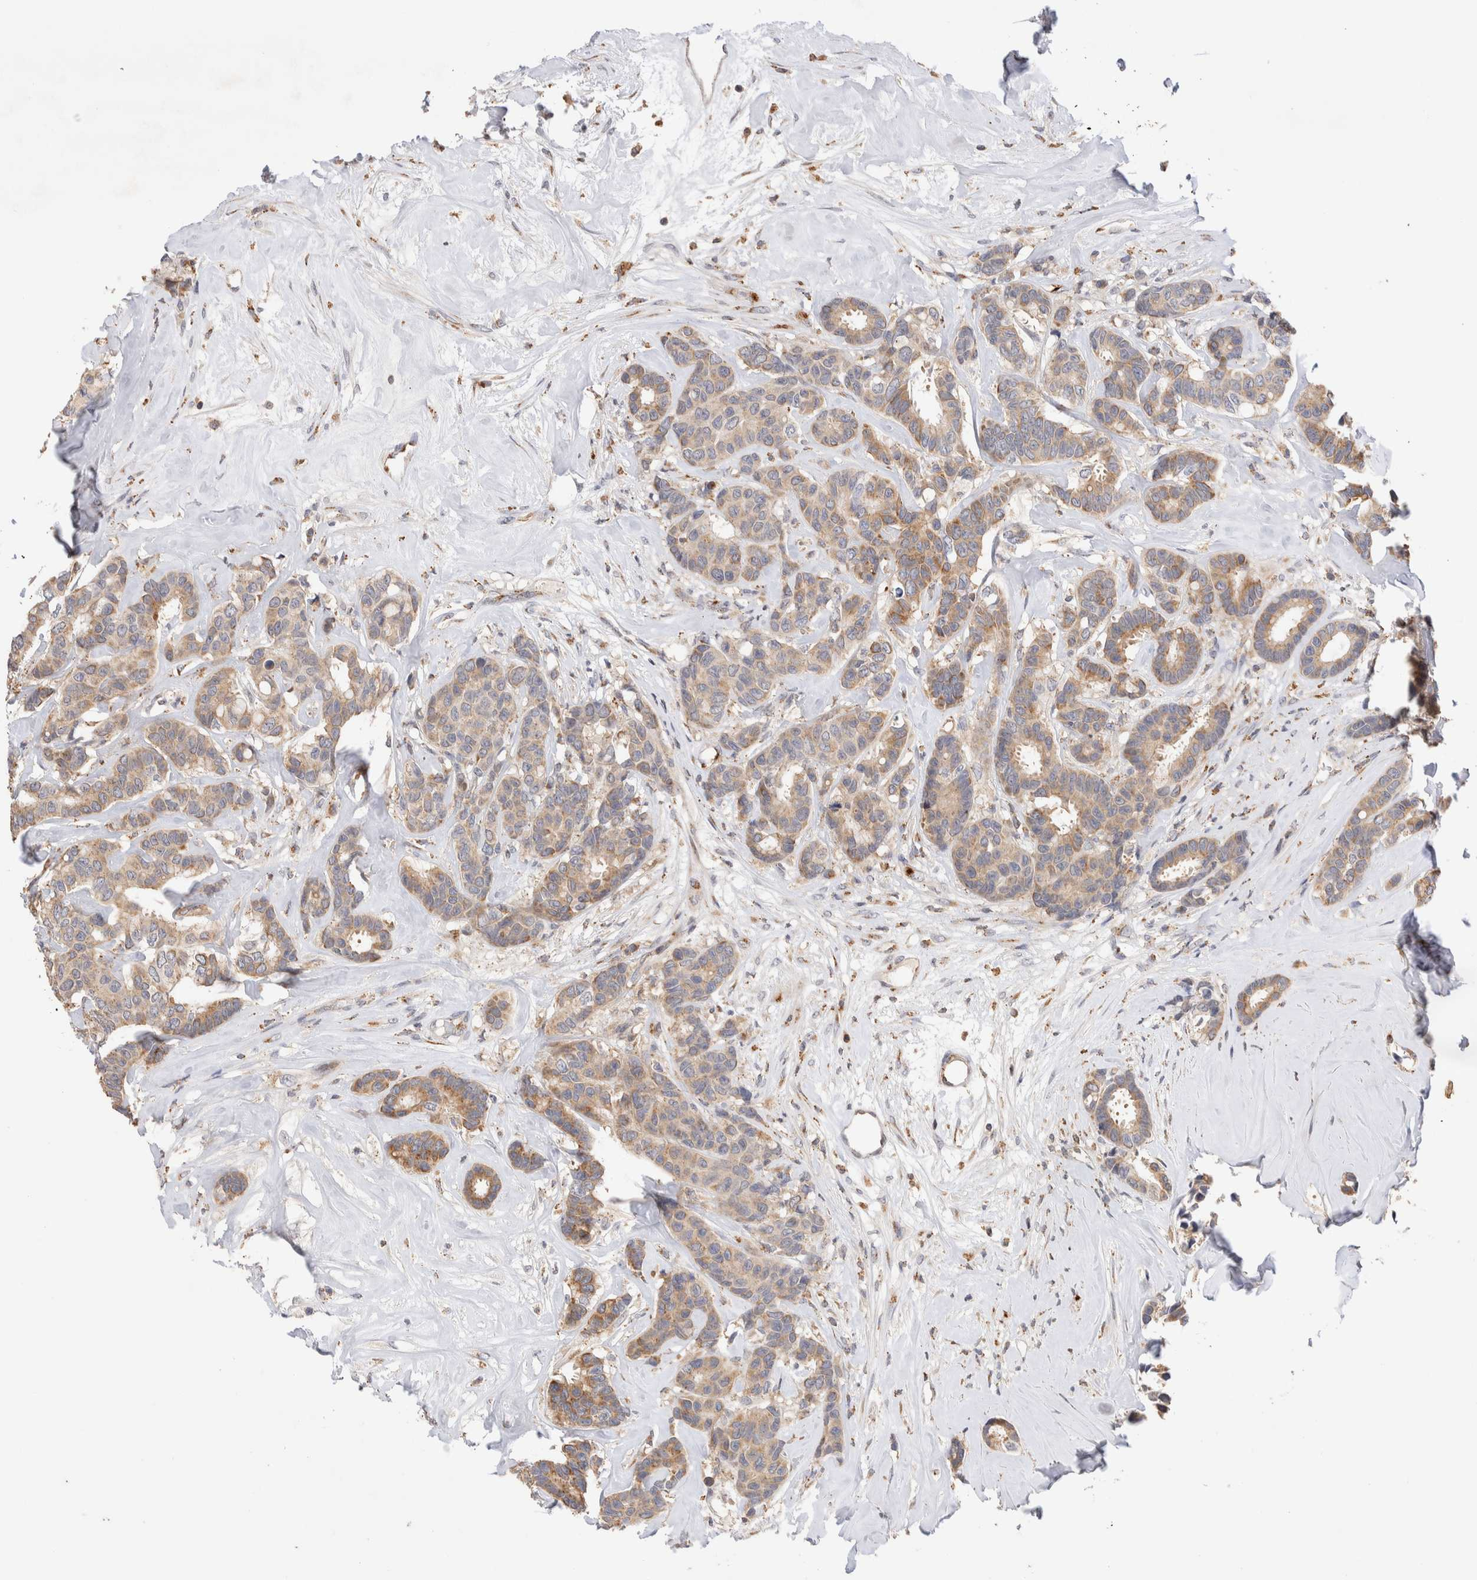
{"staining": {"intensity": "weak", "quantity": ">75%", "location": "cytoplasmic/membranous"}, "tissue": "breast cancer", "cell_type": "Tumor cells", "image_type": "cancer", "snomed": [{"axis": "morphology", "description": "Duct carcinoma"}, {"axis": "topography", "description": "Breast"}], "caption": "DAB (3,3'-diaminobenzidine) immunohistochemical staining of human intraductal carcinoma (breast) shows weak cytoplasmic/membranous protein staining in about >75% of tumor cells. The staining is performed using DAB (3,3'-diaminobenzidine) brown chromogen to label protein expression. The nuclei are counter-stained blue using hematoxylin.", "gene": "NSMAF", "patient": {"sex": "female", "age": 87}}